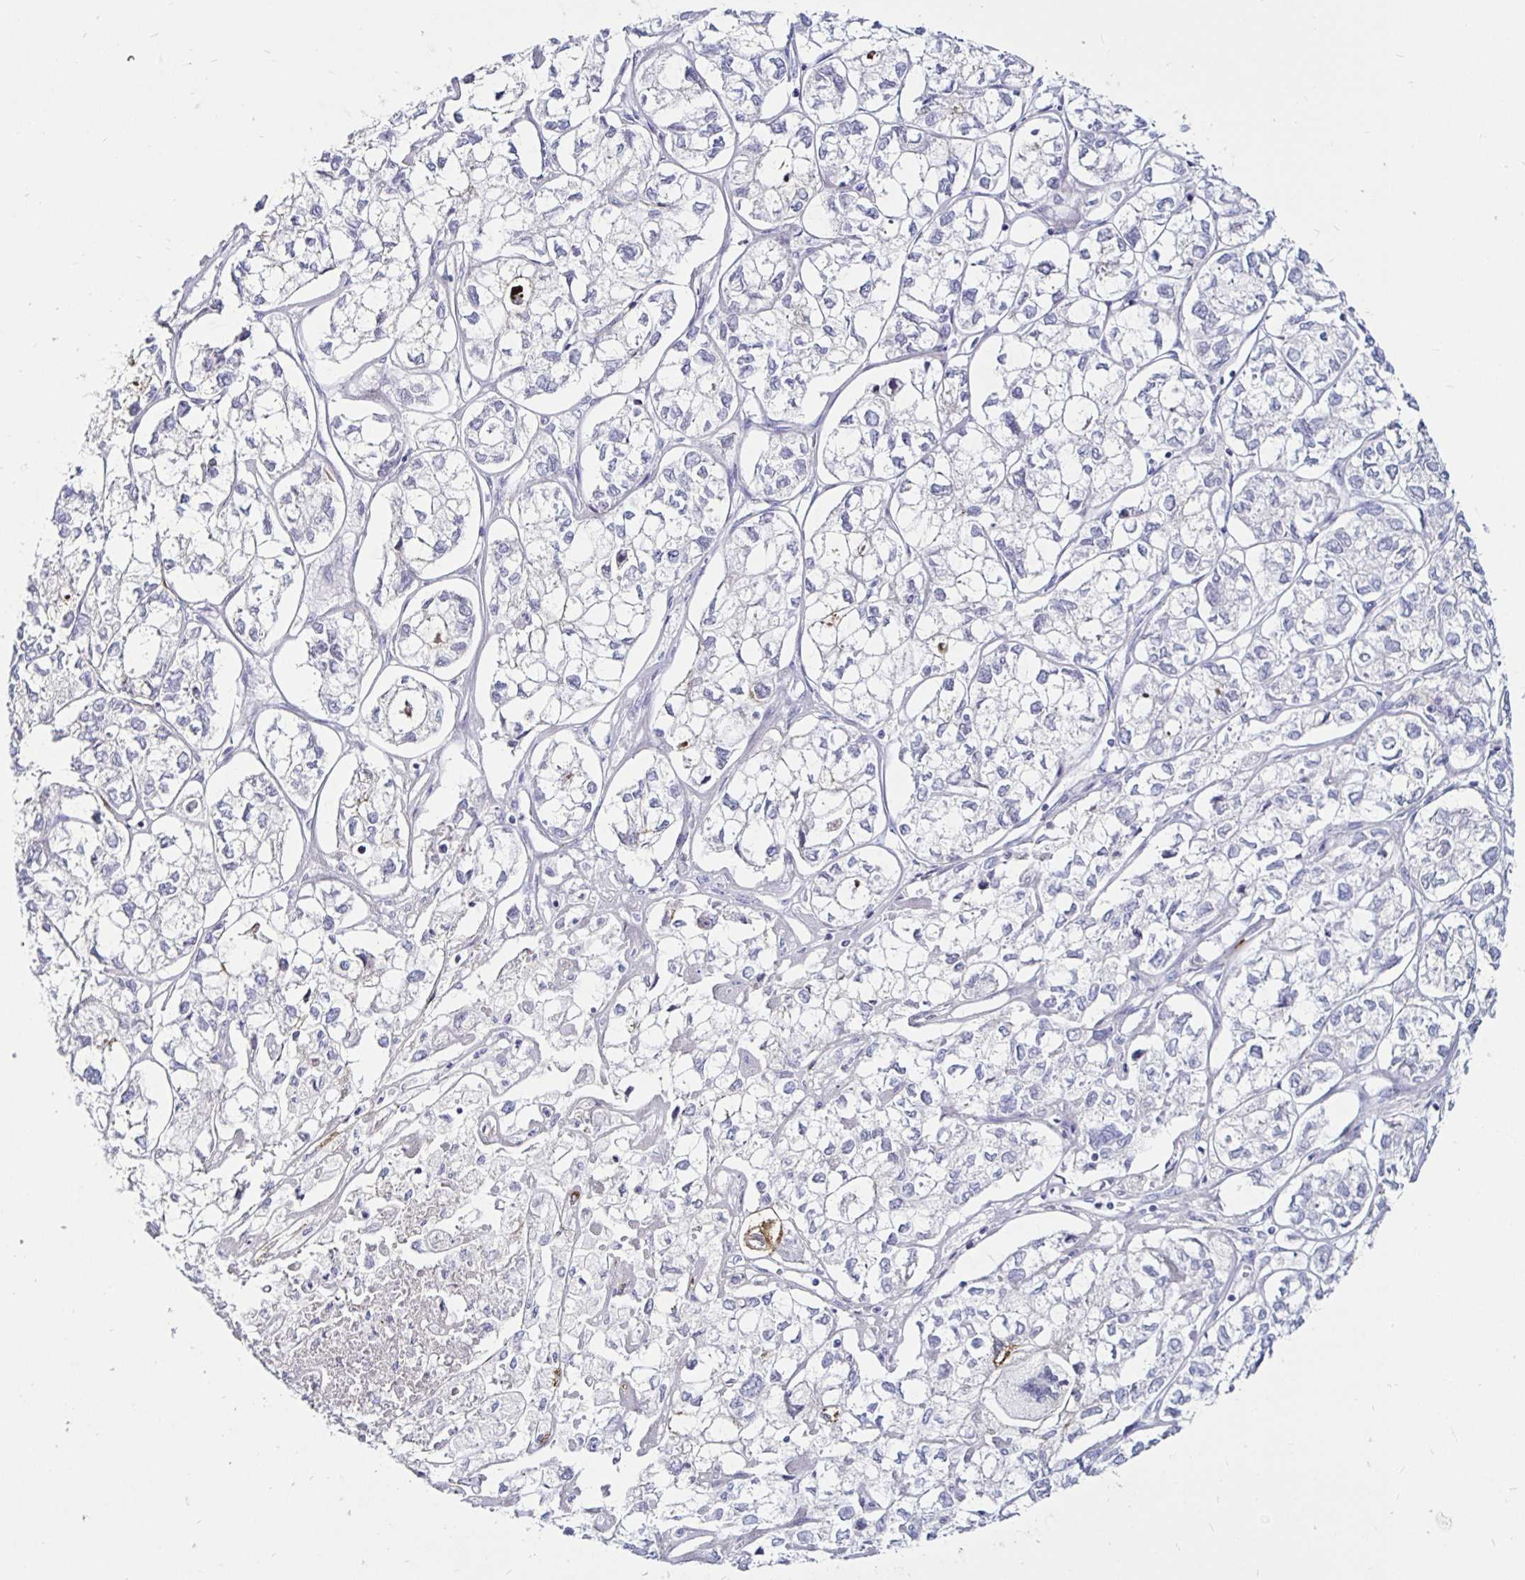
{"staining": {"intensity": "negative", "quantity": "none", "location": "none"}, "tissue": "ovarian cancer", "cell_type": "Tumor cells", "image_type": "cancer", "snomed": [{"axis": "morphology", "description": "Carcinoma, endometroid"}, {"axis": "topography", "description": "Ovary"}], "caption": "The immunohistochemistry photomicrograph has no significant staining in tumor cells of ovarian endometroid carcinoma tissue.", "gene": "TIMP1", "patient": {"sex": "female", "age": 64}}